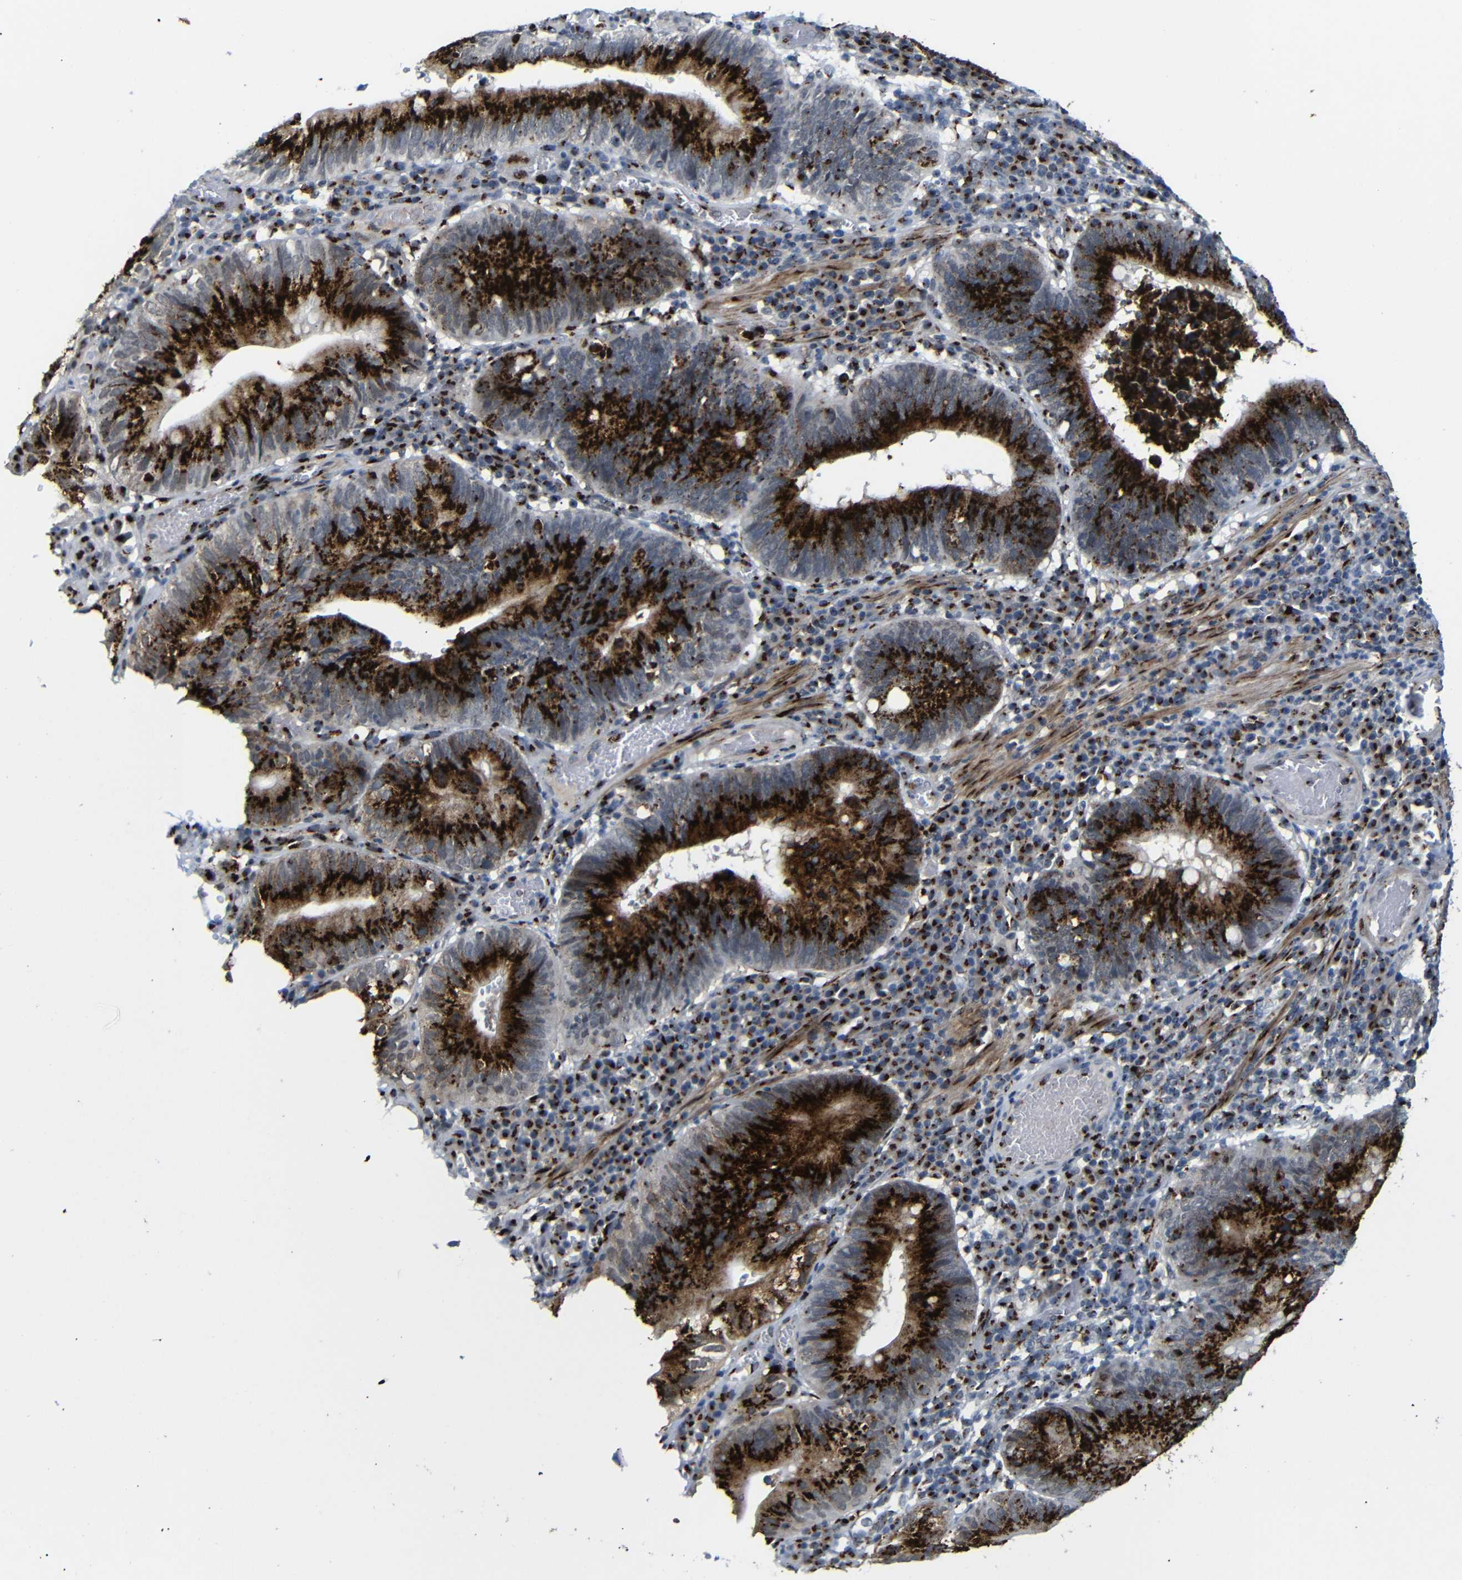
{"staining": {"intensity": "strong", "quantity": ">75%", "location": "cytoplasmic/membranous"}, "tissue": "stomach cancer", "cell_type": "Tumor cells", "image_type": "cancer", "snomed": [{"axis": "morphology", "description": "Adenocarcinoma, NOS"}, {"axis": "topography", "description": "Stomach"}], "caption": "IHC (DAB (3,3'-diaminobenzidine)) staining of human stomach cancer (adenocarcinoma) displays strong cytoplasmic/membranous protein staining in approximately >75% of tumor cells.", "gene": "TGOLN2", "patient": {"sex": "male", "age": 59}}